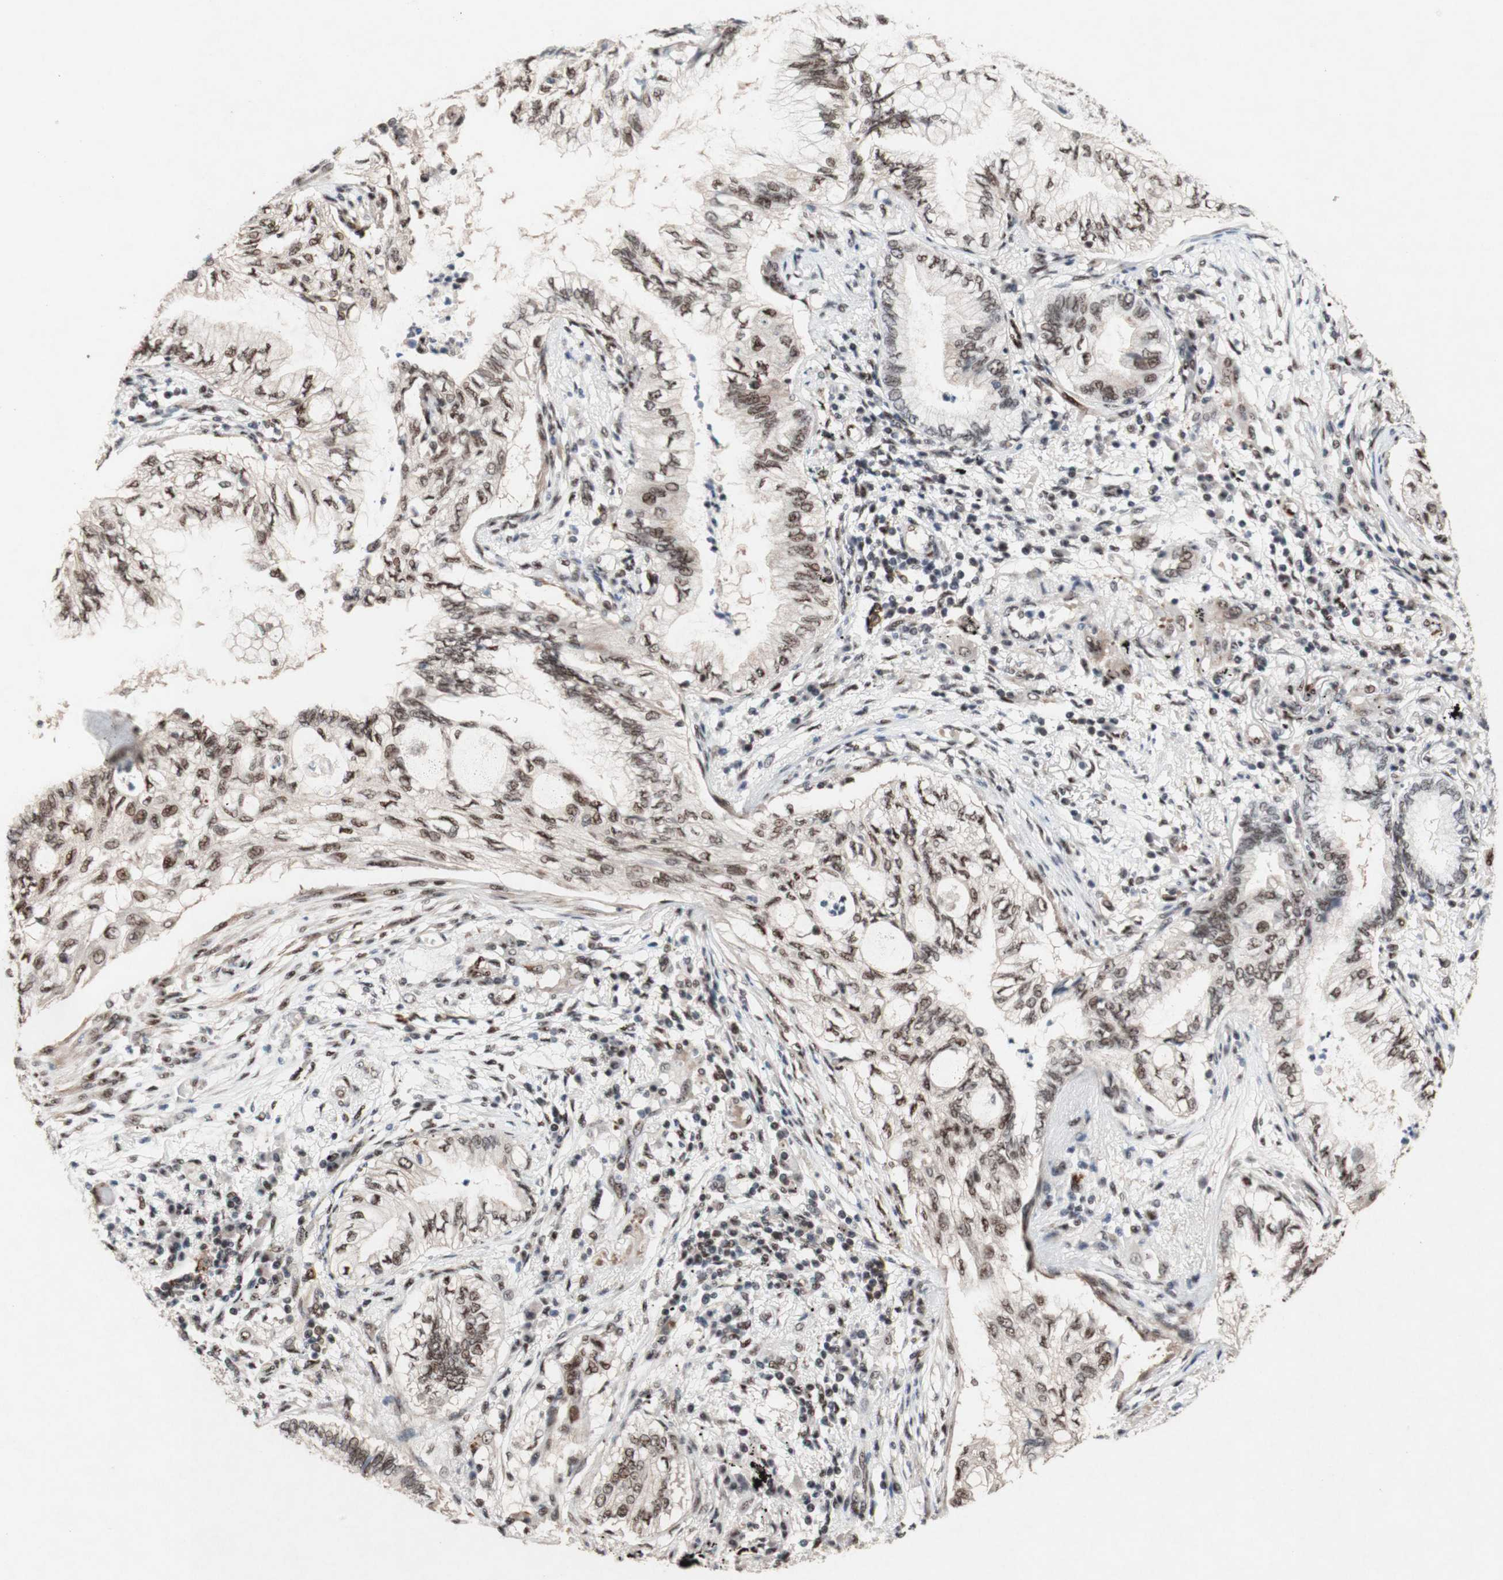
{"staining": {"intensity": "moderate", "quantity": ">75%", "location": "nuclear"}, "tissue": "lung cancer", "cell_type": "Tumor cells", "image_type": "cancer", "snomed": [{"axis": "morphology", "description": "Normal tissue, NOS"}, {"axis": "morphology", "description": "Adenocarcinoma, NOS"}, {"axis": "topography", "description": "Bronchus"}, {"axis": "topography", "description": "Lung"}], "caption": "The photomicrograph displays staining of lung cancer (adenocarcinoma), revealing moderate nuclear protein positivity (brown color) within tumor cells.", "gene": "TLE1", "patient": {"sex": "female", "age": 70}}